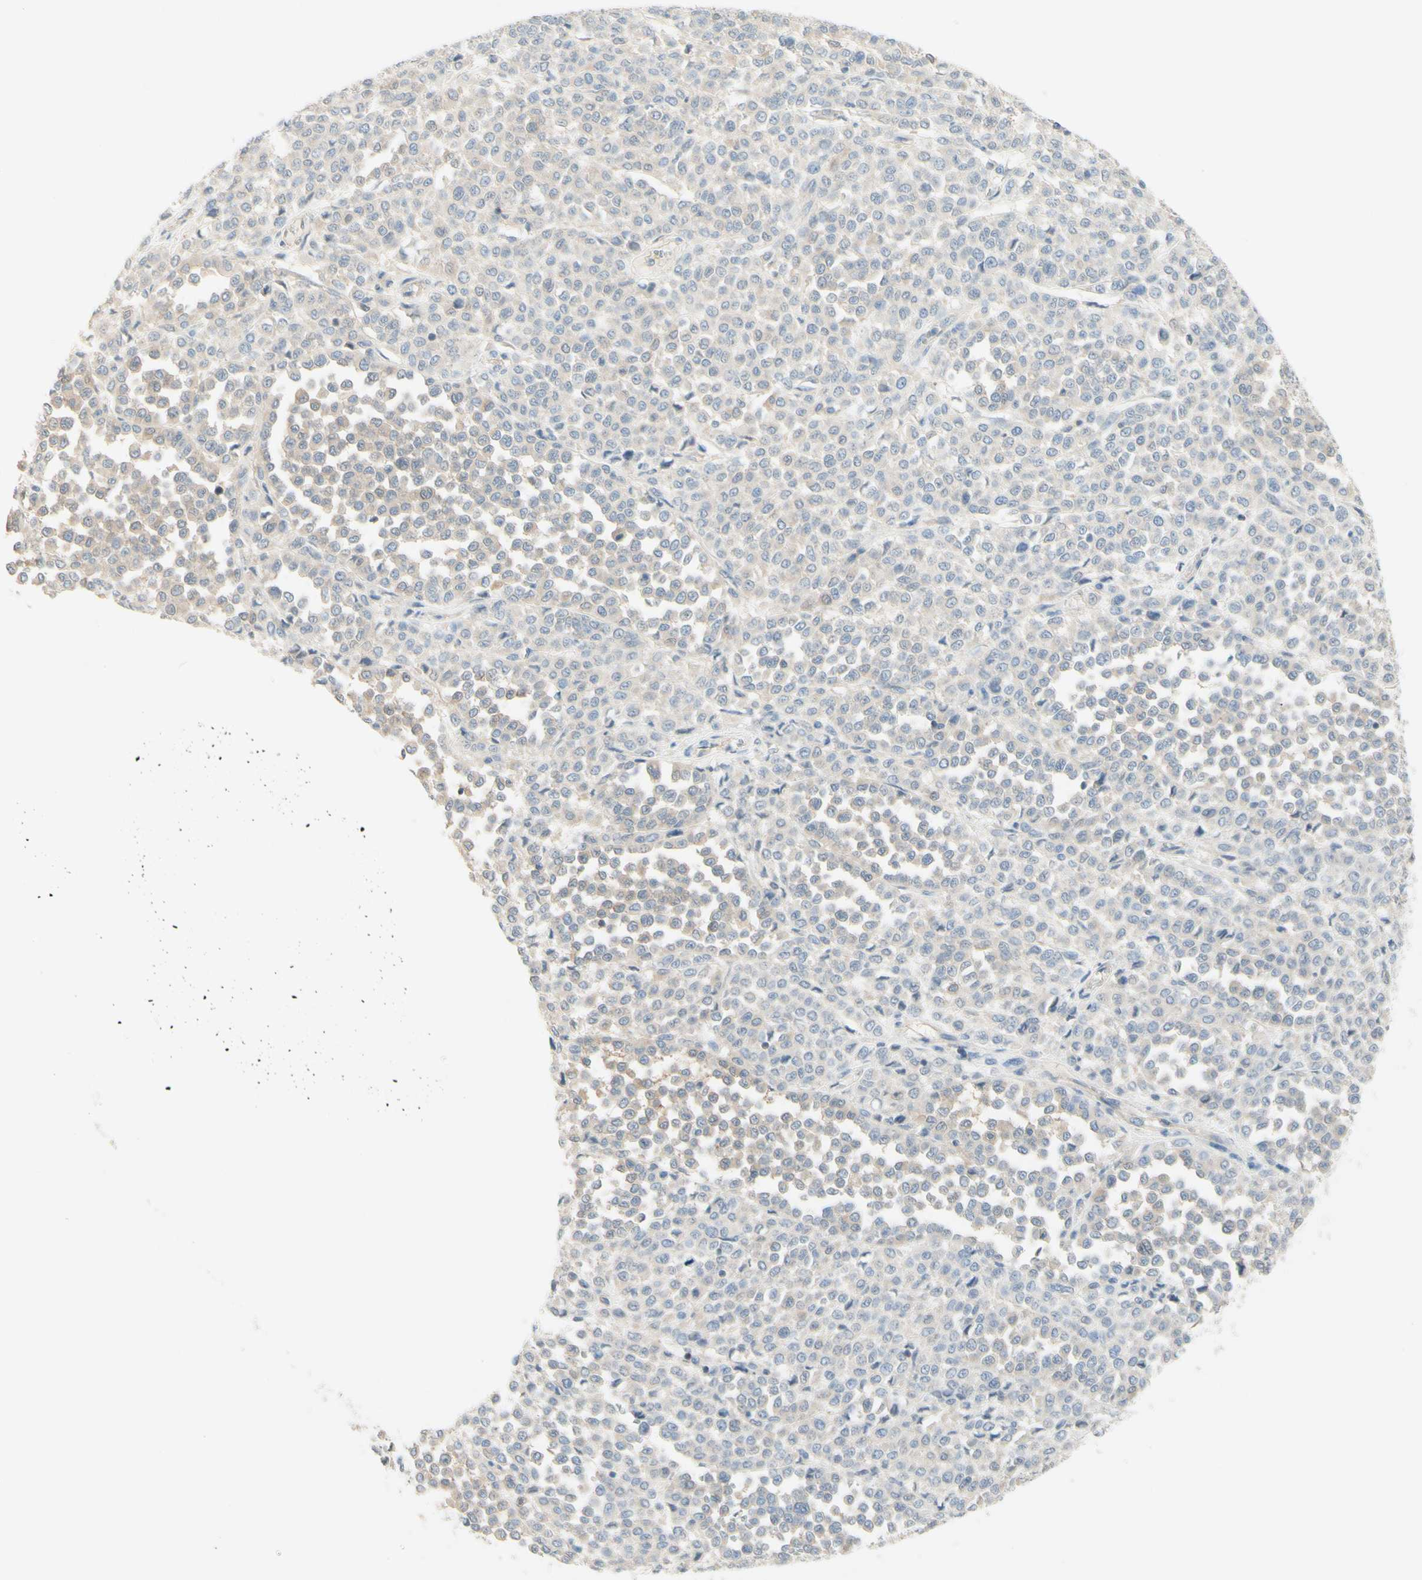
{"staining": {"intensity": "negative", "quantity": "none", "location": "none"}, "tissue": "melanoma", "cell_type": "Tumor cells", "image_type": "cancer", "snomed": [{"axis": "morphology", "description": "Malignant melanoma, Metastatic site"}, {"axis": "topography", "description": "Pancreas"}], "caption": "High power microscopy photomicrograph of an immunohistochemistry photomicrograph of malignant melanoma (metastatic site), revealing no significant expression in tumor cells.", "gene": "MTM1", "patient": {"sex": "female", "age": 30}}